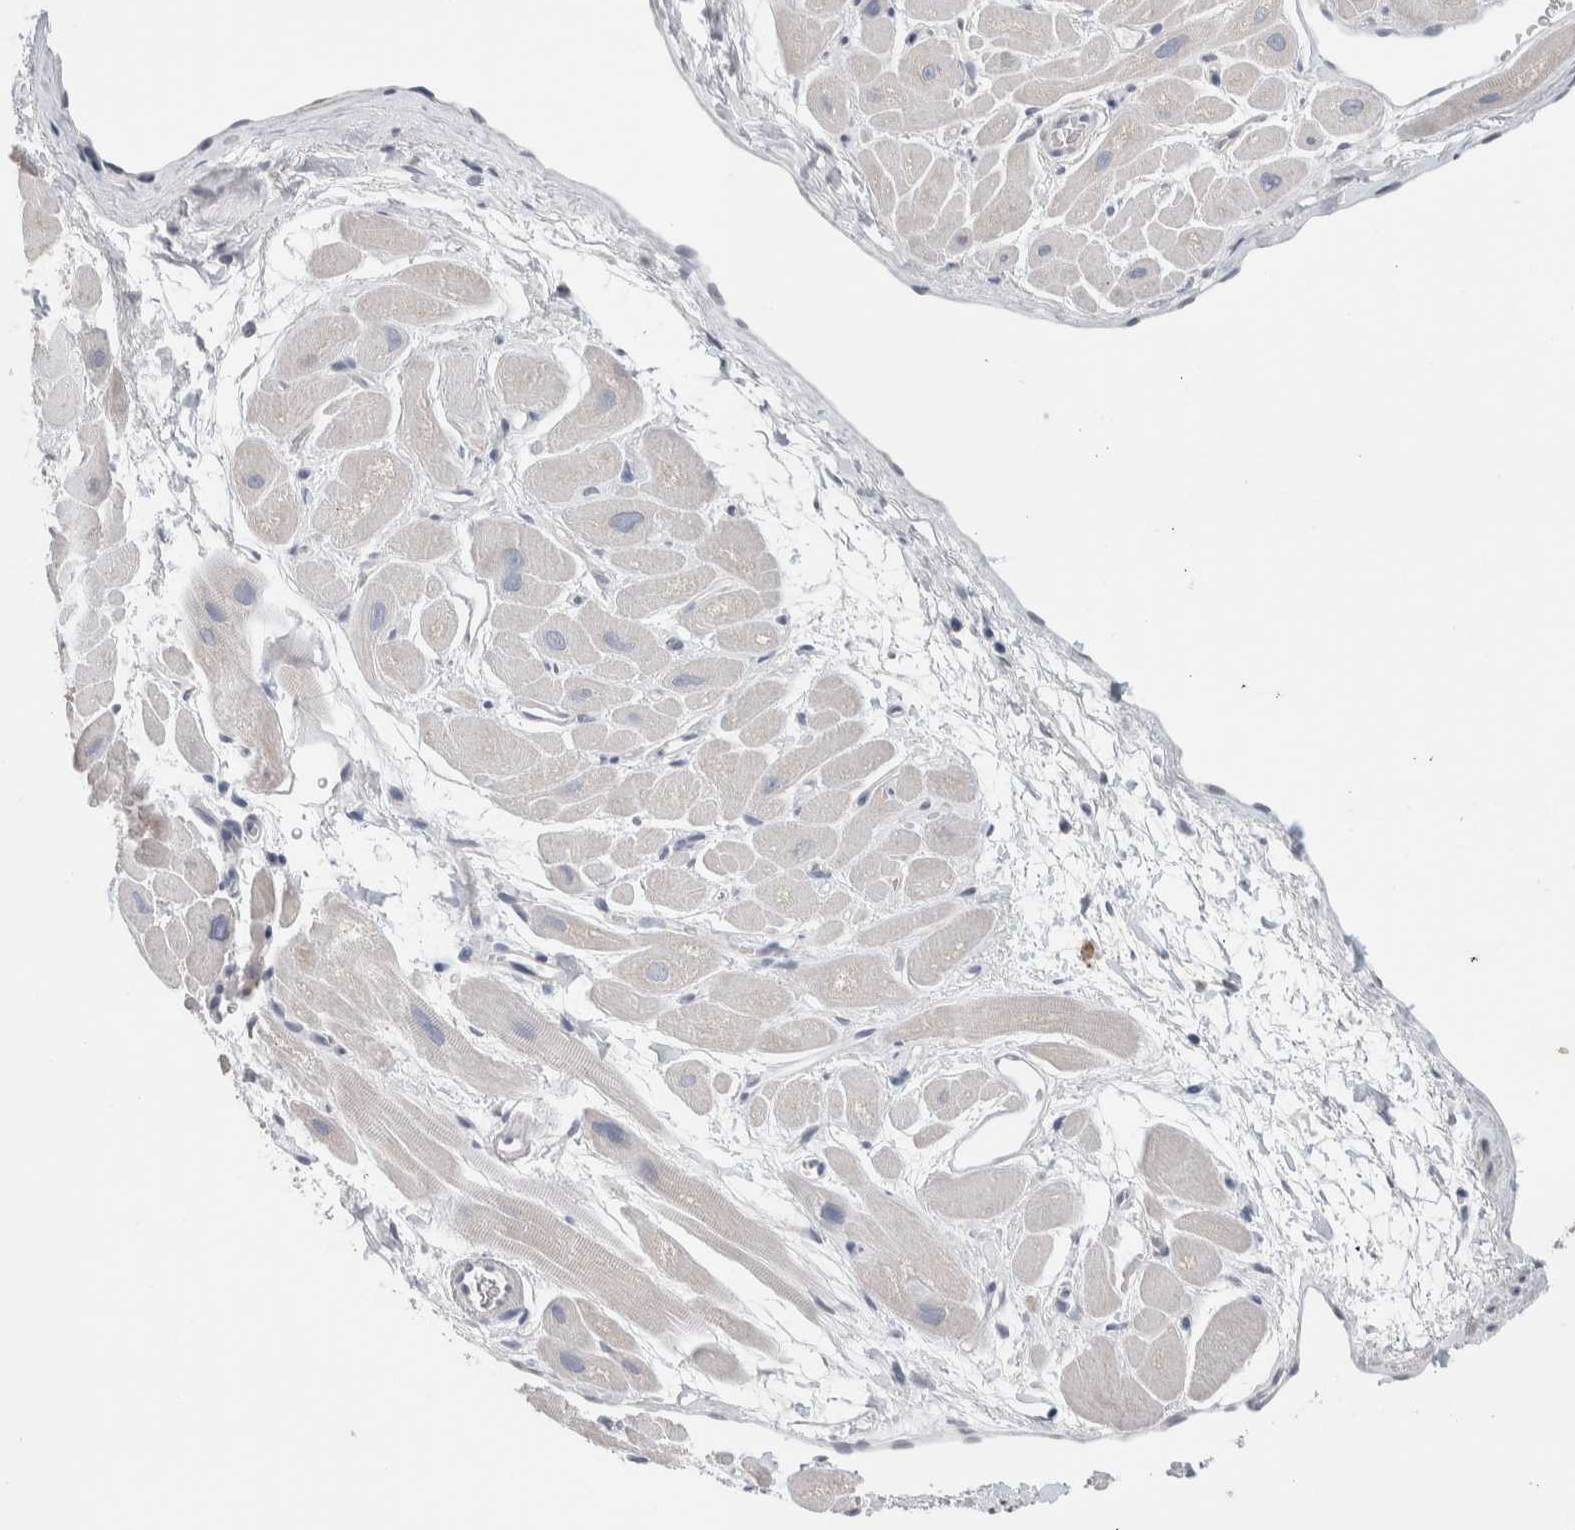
{"staining": {"intensity": "negative", "quantity": "none", "location": "none"}, "tissue": "heart muscle", "cell_type": "Cardiomyocytes", "image_type": "normal", "snomed": [{"axis": "morphology", "description": "Normal tissue, NOS"}, {"axis": "topography", "description": "Heart"}], "caption": "This histopathology image is of unremarkable heart muscle stained with immunohistochemistry to label a protein in brown with the nuclei are counter-stained blue. There is no positivity in cardiomyocytes. Brightfield microscopy of immunohistochemistry (IHC) stained with DAB (3,3'-diaminobenzidine) (brown) and hematoxylin (blue), captured at high magnification.", "gene": "SCN2A", "patient": {"sex": "male", "age": 49}}